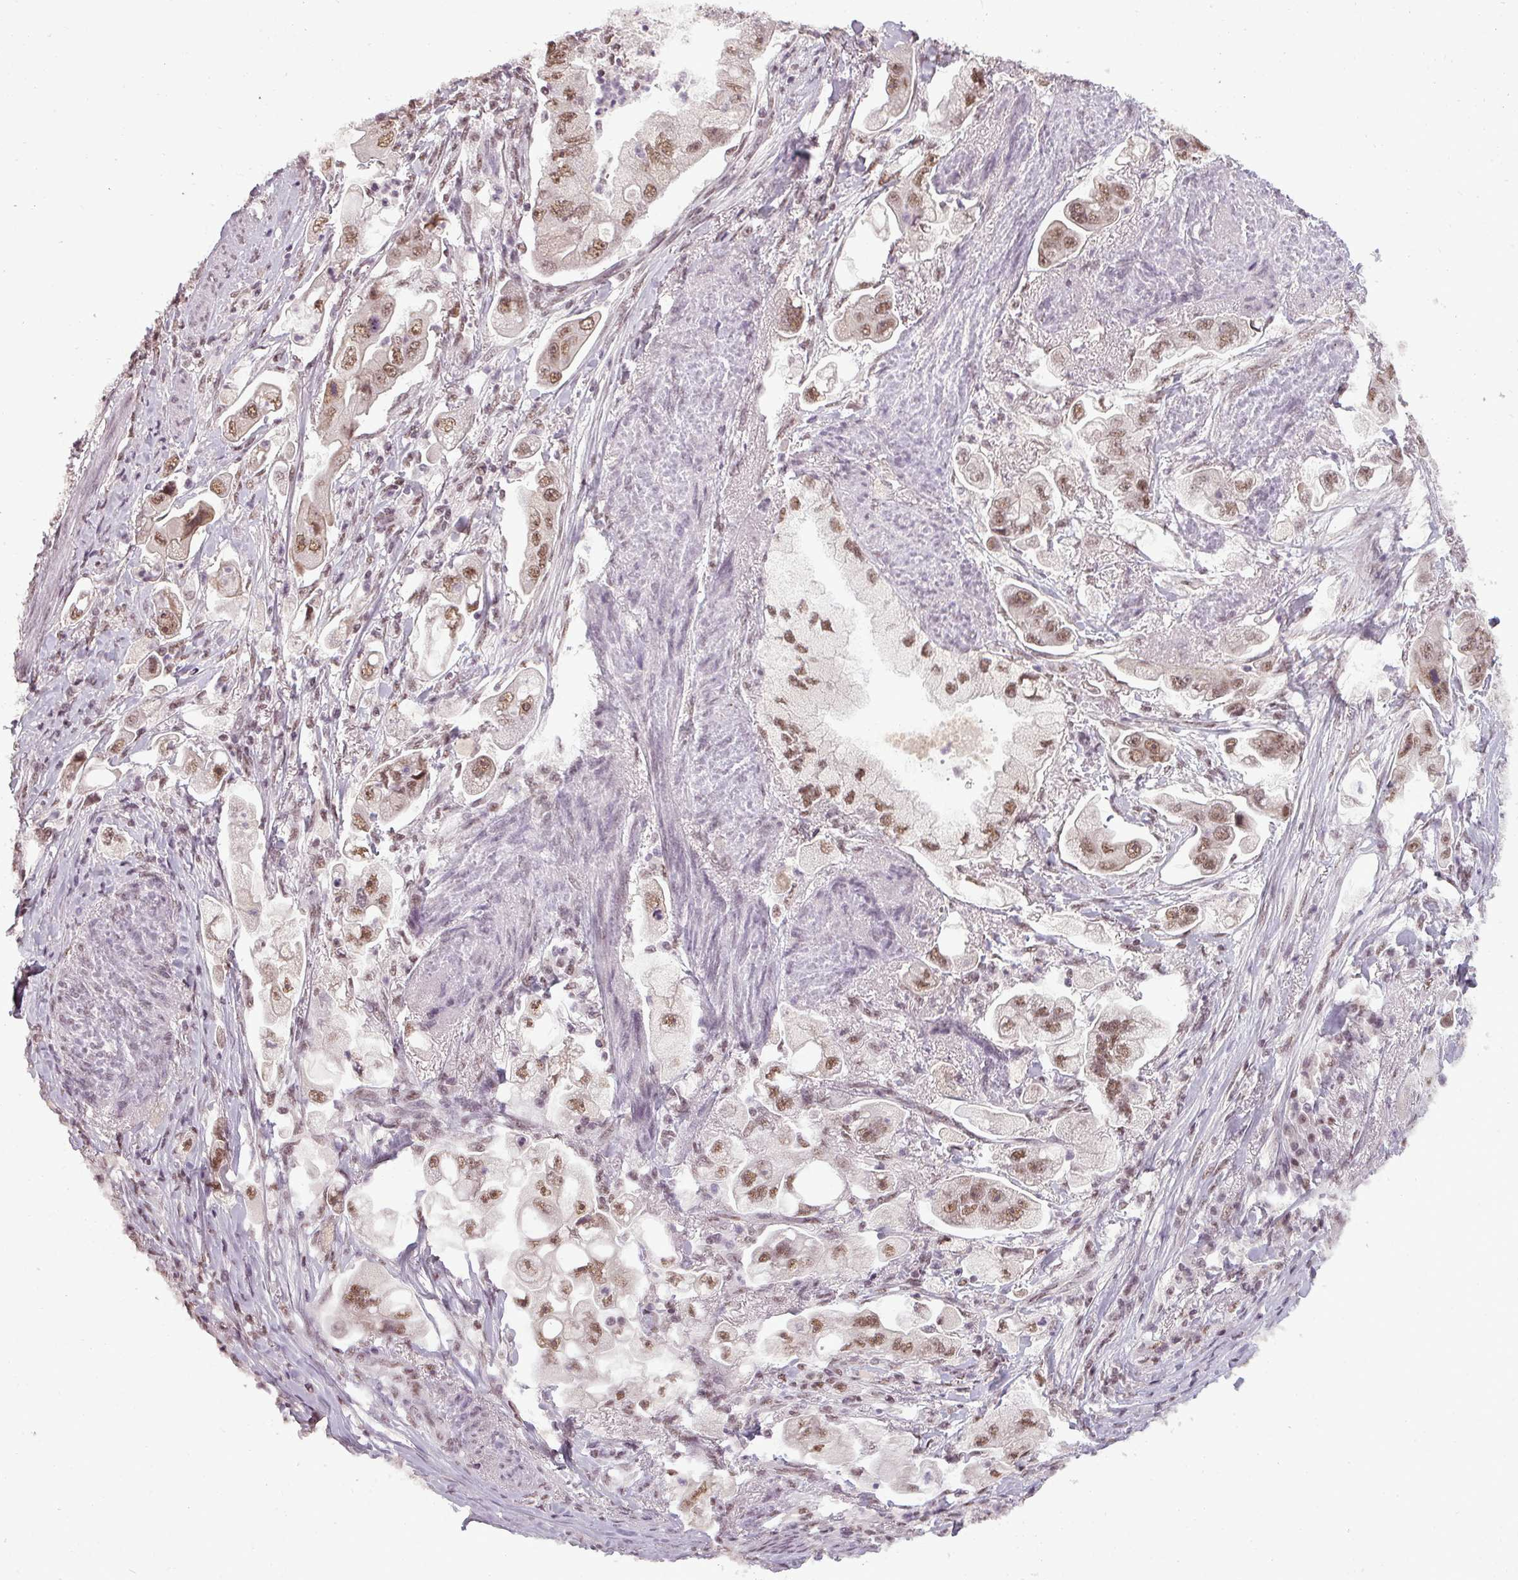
{"staining": {"intensity": "moderate", "quantity": ">75%", "location": "nuclear"}, "tissue": "stomach cancer", "cell_type": "Tumor cells", "image_type": "cancer", "snomed": [{"axis": "morphology", "description": "Adenocarcinoma, NOS"}, {"axis": "topography", "description": "Stomach"}], "caption": "Stomach adenocarcinoma stained for a protein displays moderate nuclear positivity in tumor cells.", "gene": "BCAS3", "patient": {"sex": "male", "age": 62}}